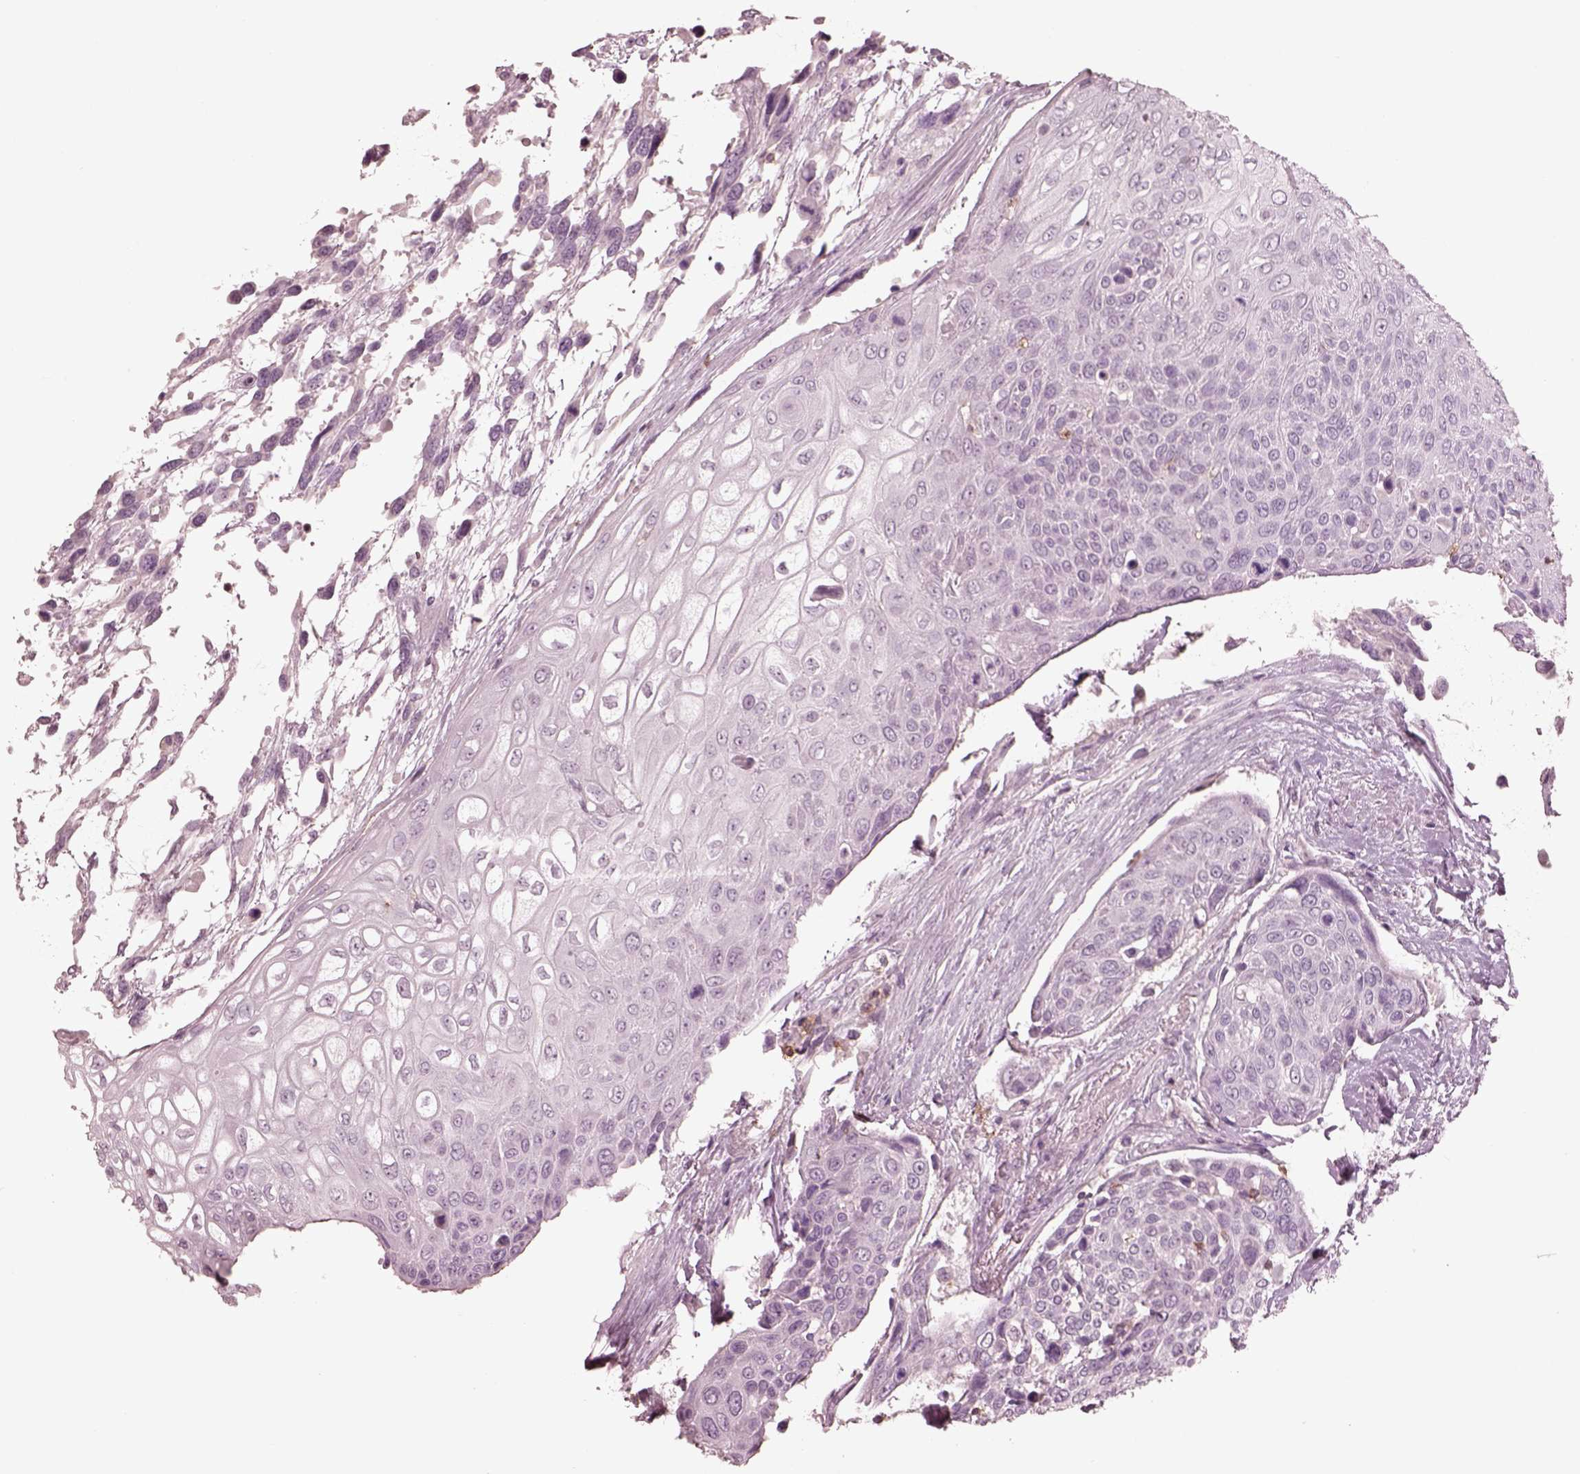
{"staining": {"intensity": "negative", "quantity": "none", "location": "none"}, "tissue": "urothelial cancer", "cell_type": "Tumor cells", "image_type": "cancer", "snomed": [{"axis": "morphology", "description": "Urothelial carcinoma, High grade"}, {"axis": "topography", "description": "Urinary bladder"}], "caption": "Urothelial cancer stained for a protein using immunohistochemistry (IHC) shows no staining tumor cells.", "gene": "PDCD1", "patient": {"sex": "female", "age": 70}}